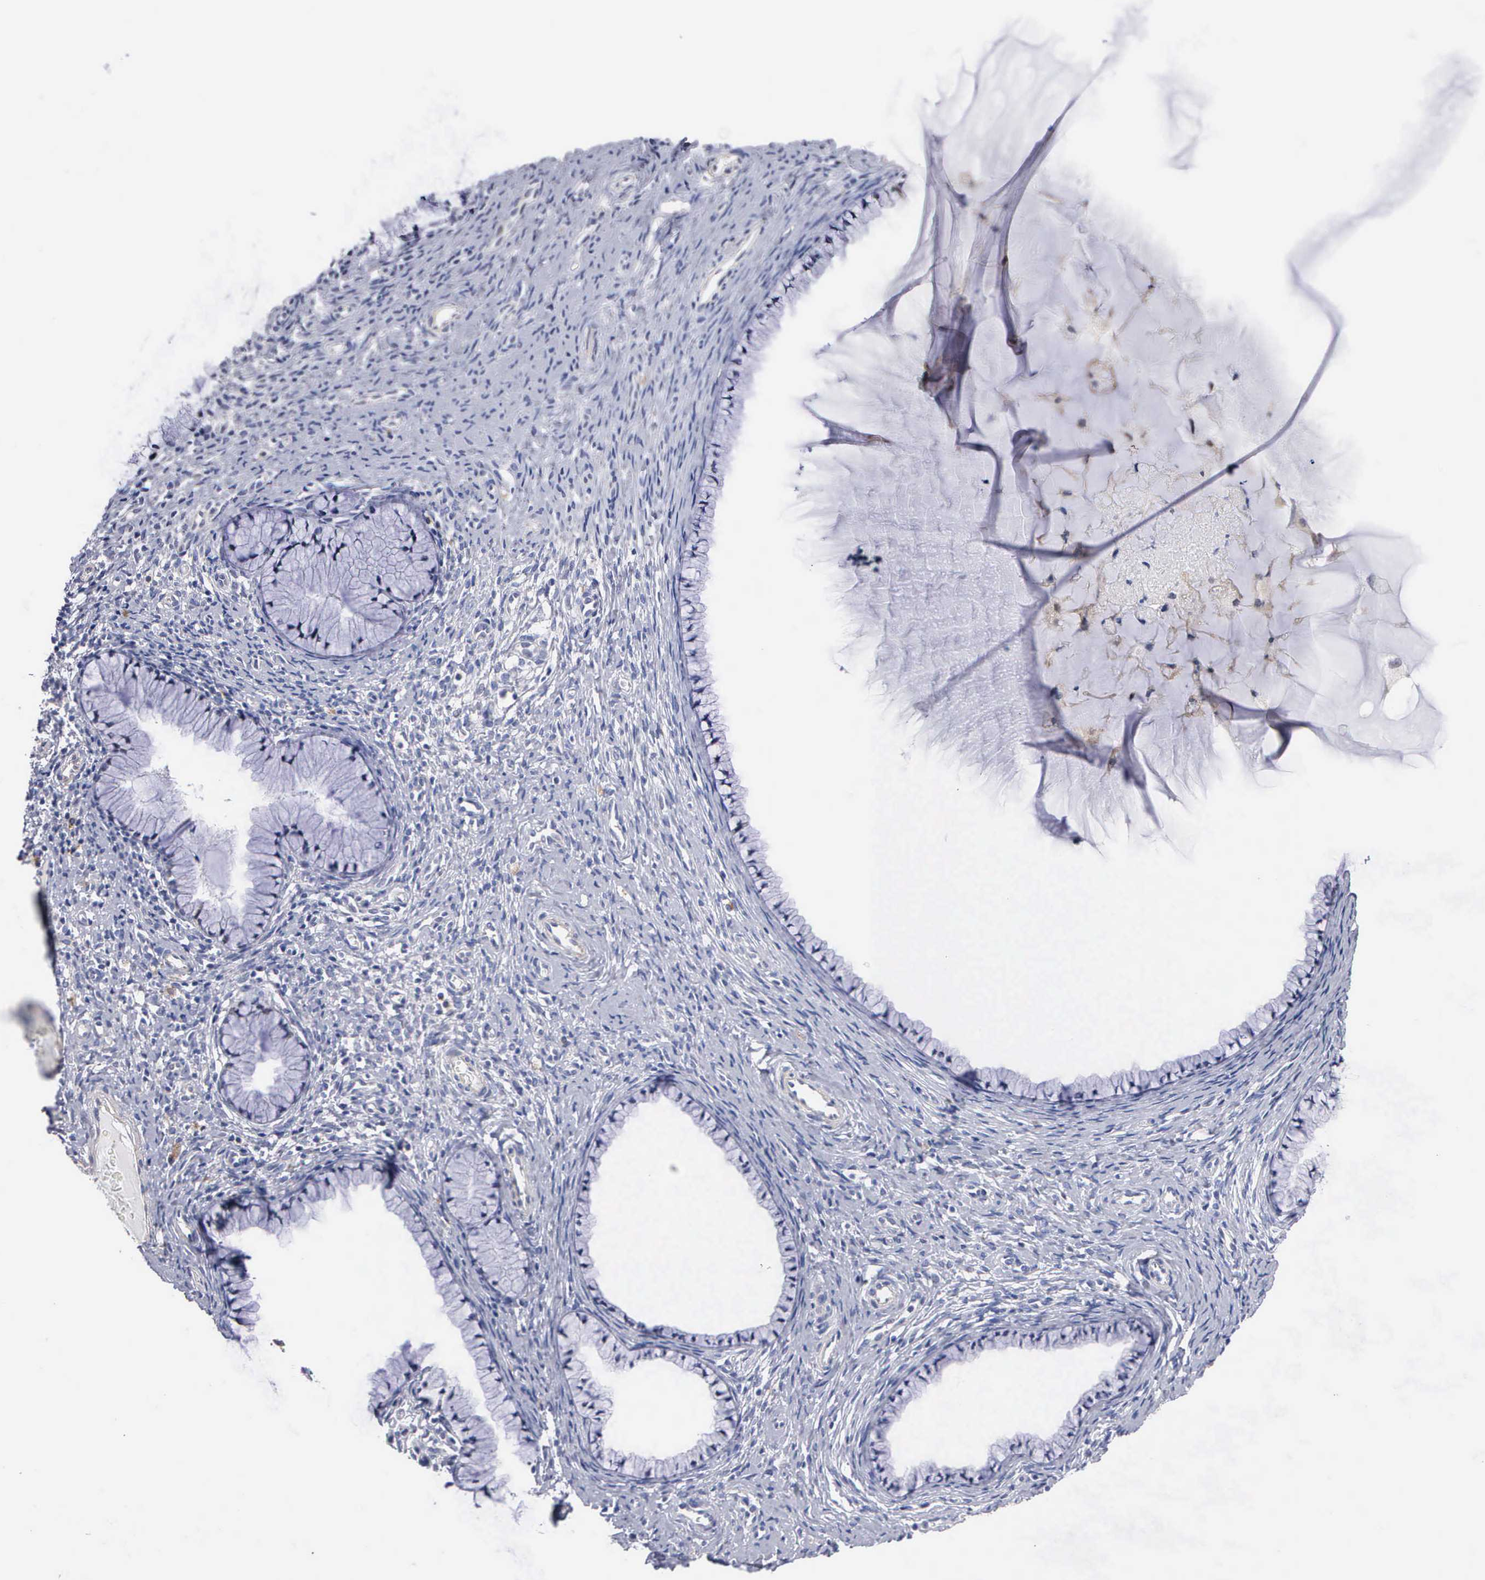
{"staining": {"intensity": "negative", "quantity": "none", "location": "none"}, "tissue": "cervix", "cell_type": "Glandular cells", "image_type": "normal", "snomed": [{"axis": "morphology", "description": "Normal tissue, NOS"}, {"axis": "topography", "description": "Cervix"}], "caption": "Glandular cells show no significant positivity in normal cervix. (Stains: DAB (3,3'-diaminobenzidine) IHC with hematoxylin counter stain, Microscopy: brightfield microscopy at high magnification).", "gene": "ELFN2", "patient": {"sex": "female", "age": 70}}